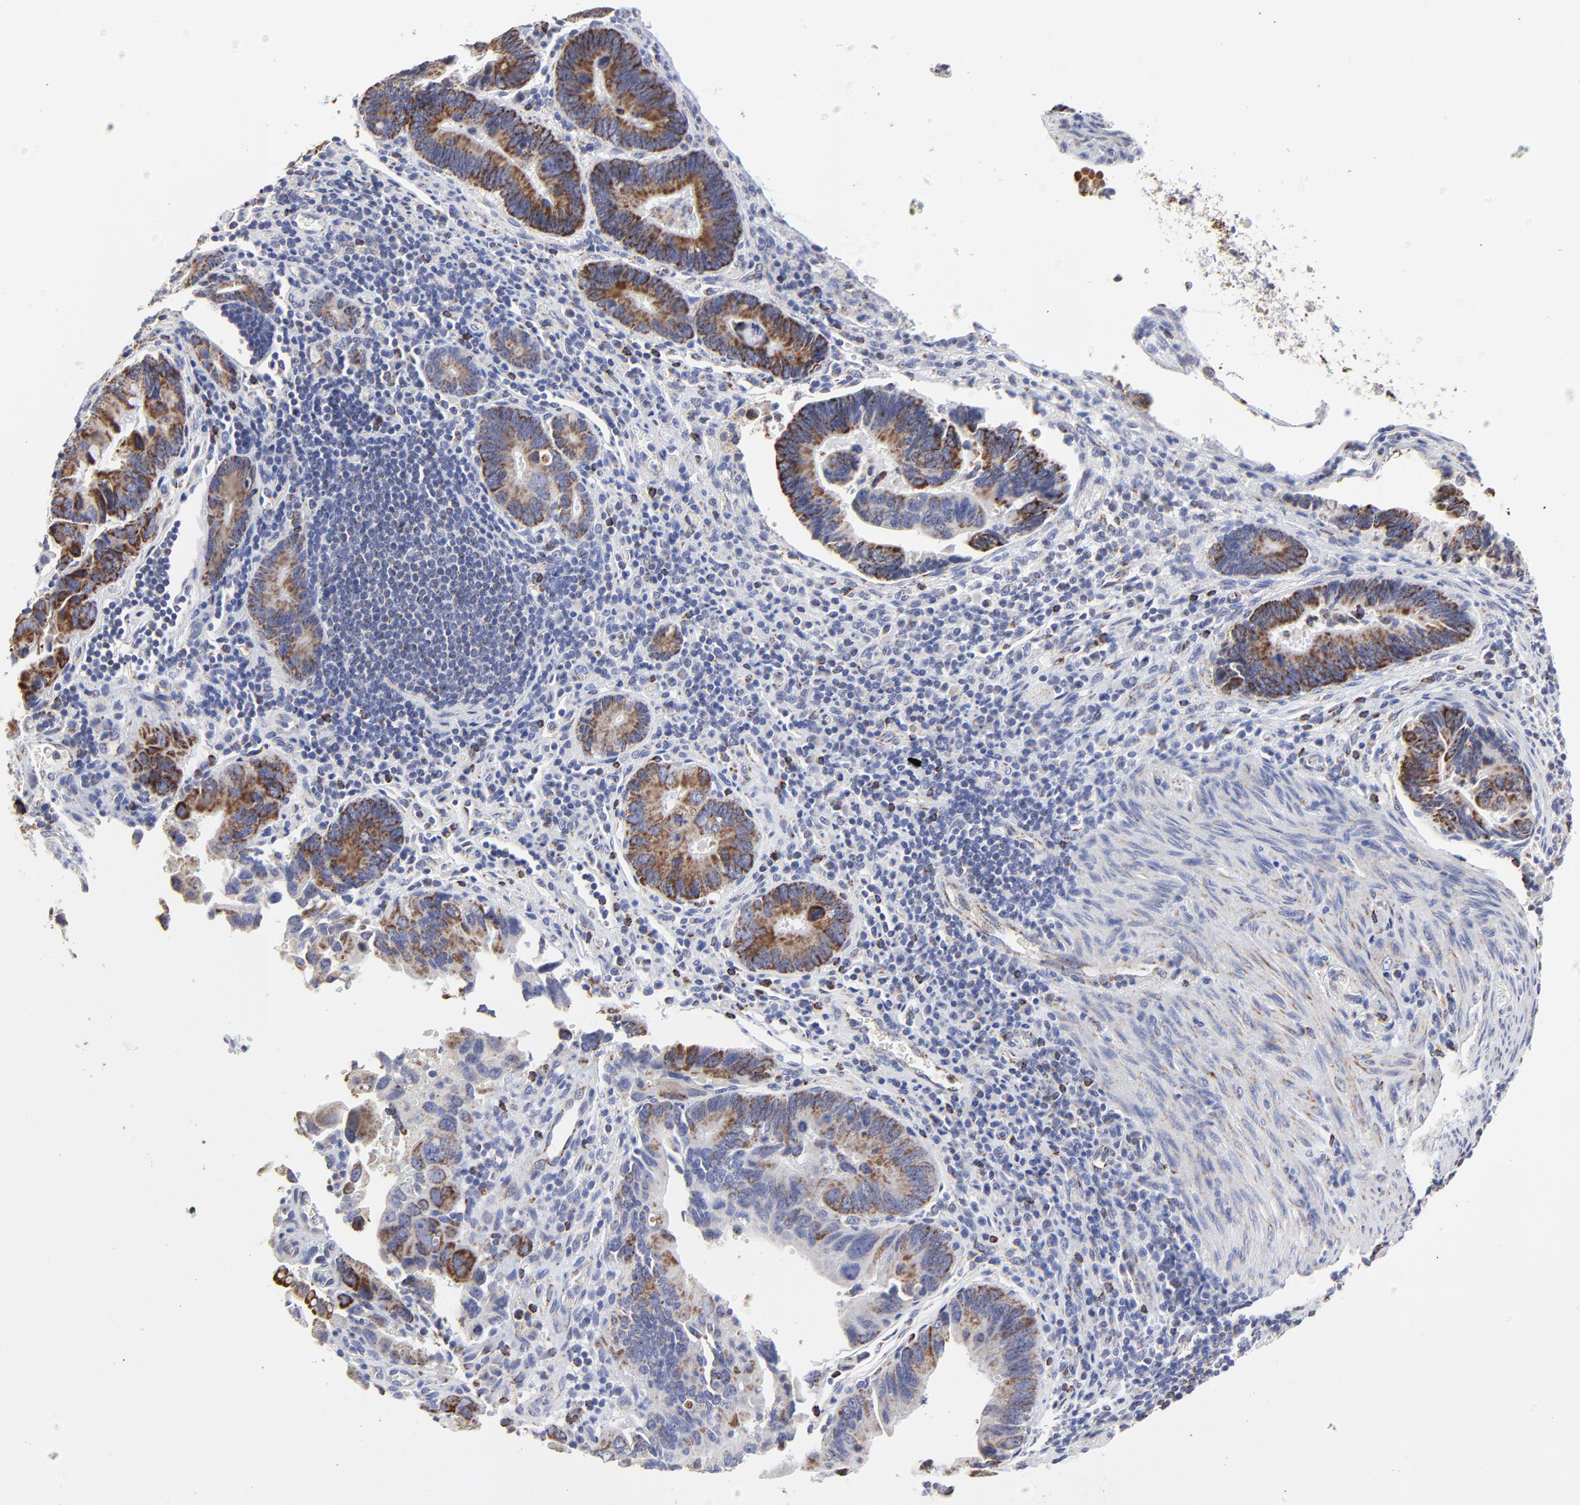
{"staining": {"intensity": "strong", "quantity": ">75%", "location": "cytoplasmic/membranous"}, "tissue": "pancreatic cancer", "cell_type": "Tumor cells", "image_type": "cancer", "snomed": [{"axis": "morphology", "description": "Adenocarcinoma, NOS"}, {"axis": "topography", "description": "Pancreas"}], "caption": "A brown stain labels strong cytoplasmic/membranous staining of a protein in pancreatic cancer tumor cells.", "gene": "PINK1", "patient": {"sex": "female", "age": 70}}